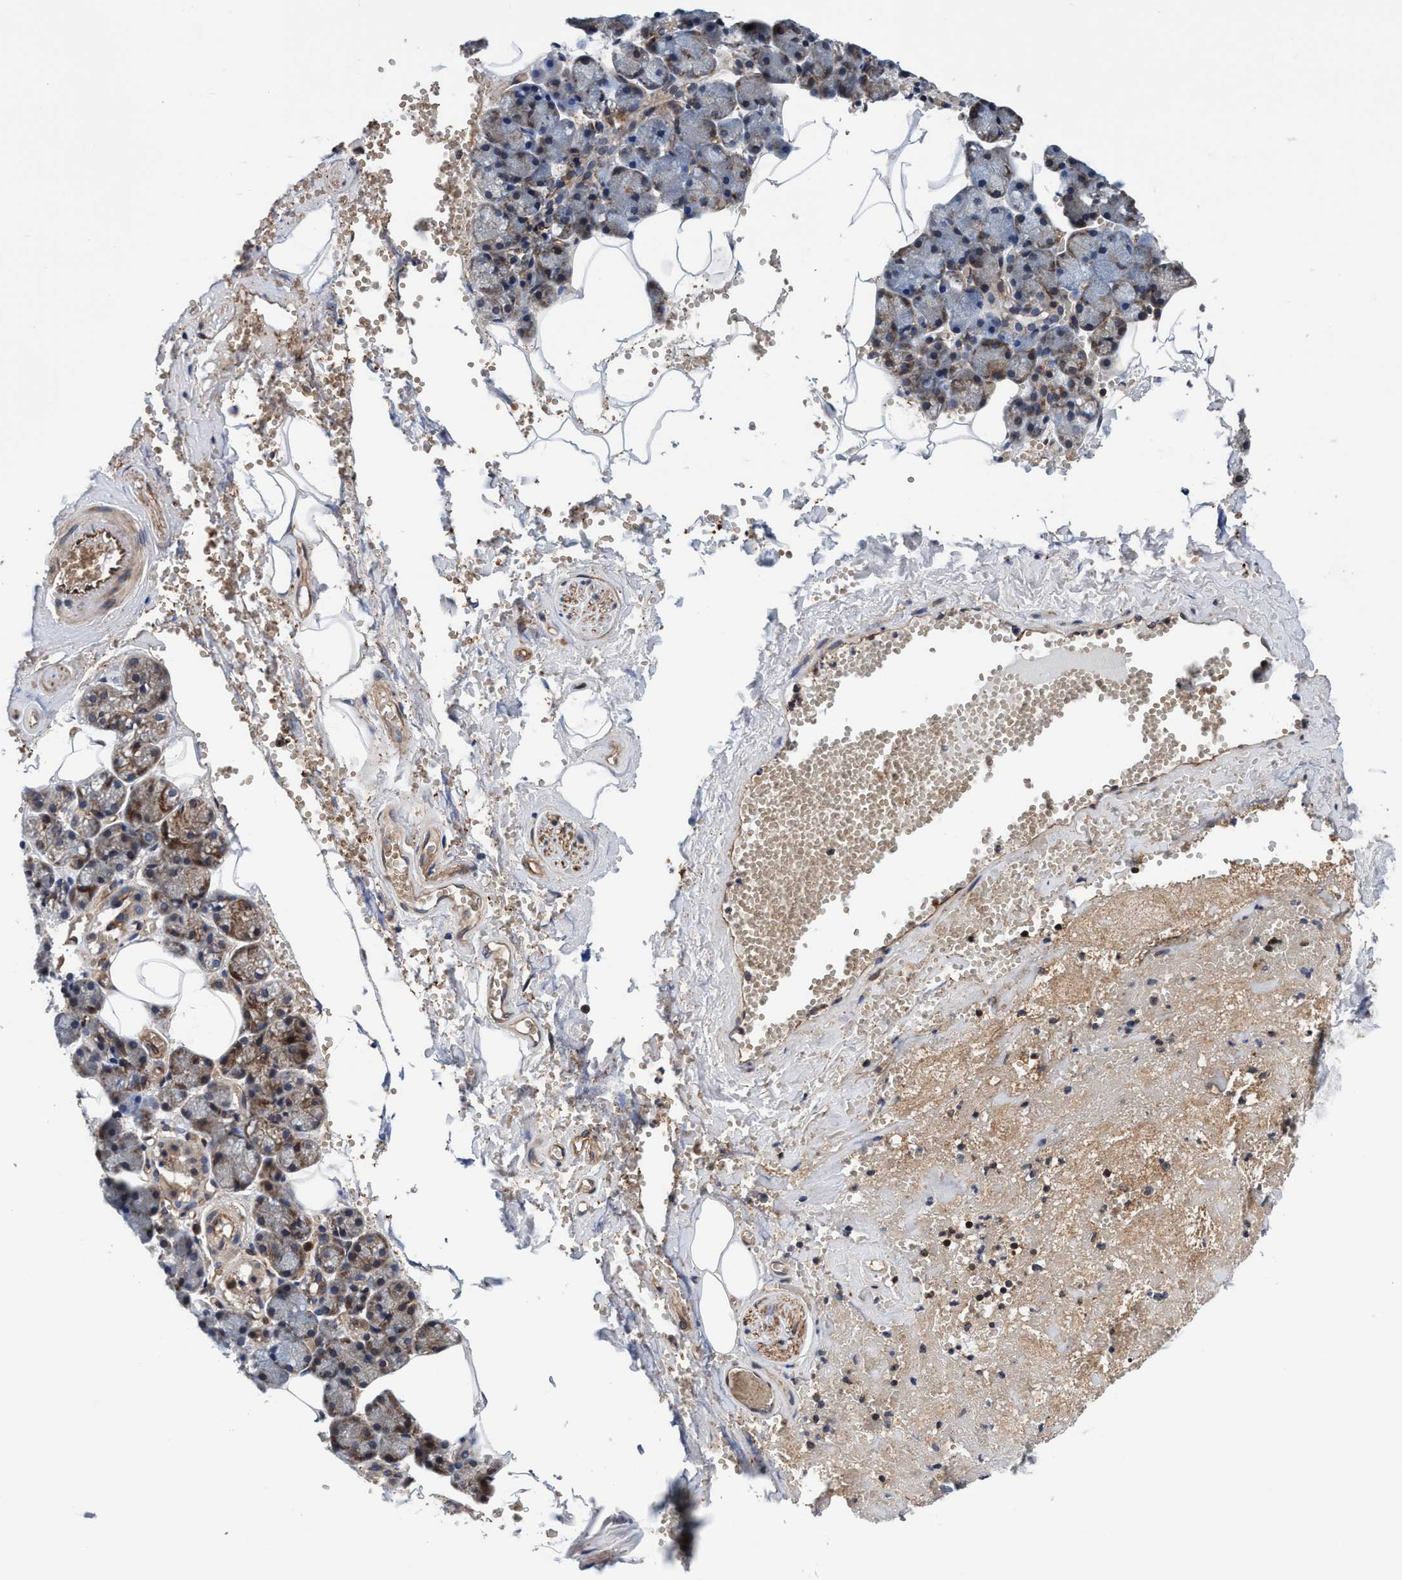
{"staining": {"intensity": "moderate", "quantity": "25%-75%", "location": "cytoplasmic/membranous"}, "tissue": "salivary gland", "cell_type": "Glandular cells", "image_type": "normal", "snomed": [{"axis": "morphology", "description": "Normal tissue, NOS"}, {"axis": "topography", "description": "Salivary gland"}], "caption": "Salivary gland stained with IHC displays moderate cytoplasmic/membranous expression in about 25%-75% of glandular cells. The protein of interest is shown in brown color, while the nuclei are stained blue.", "gene": "MCM3AP", "patient": {"sex": "male", "age": 62}}